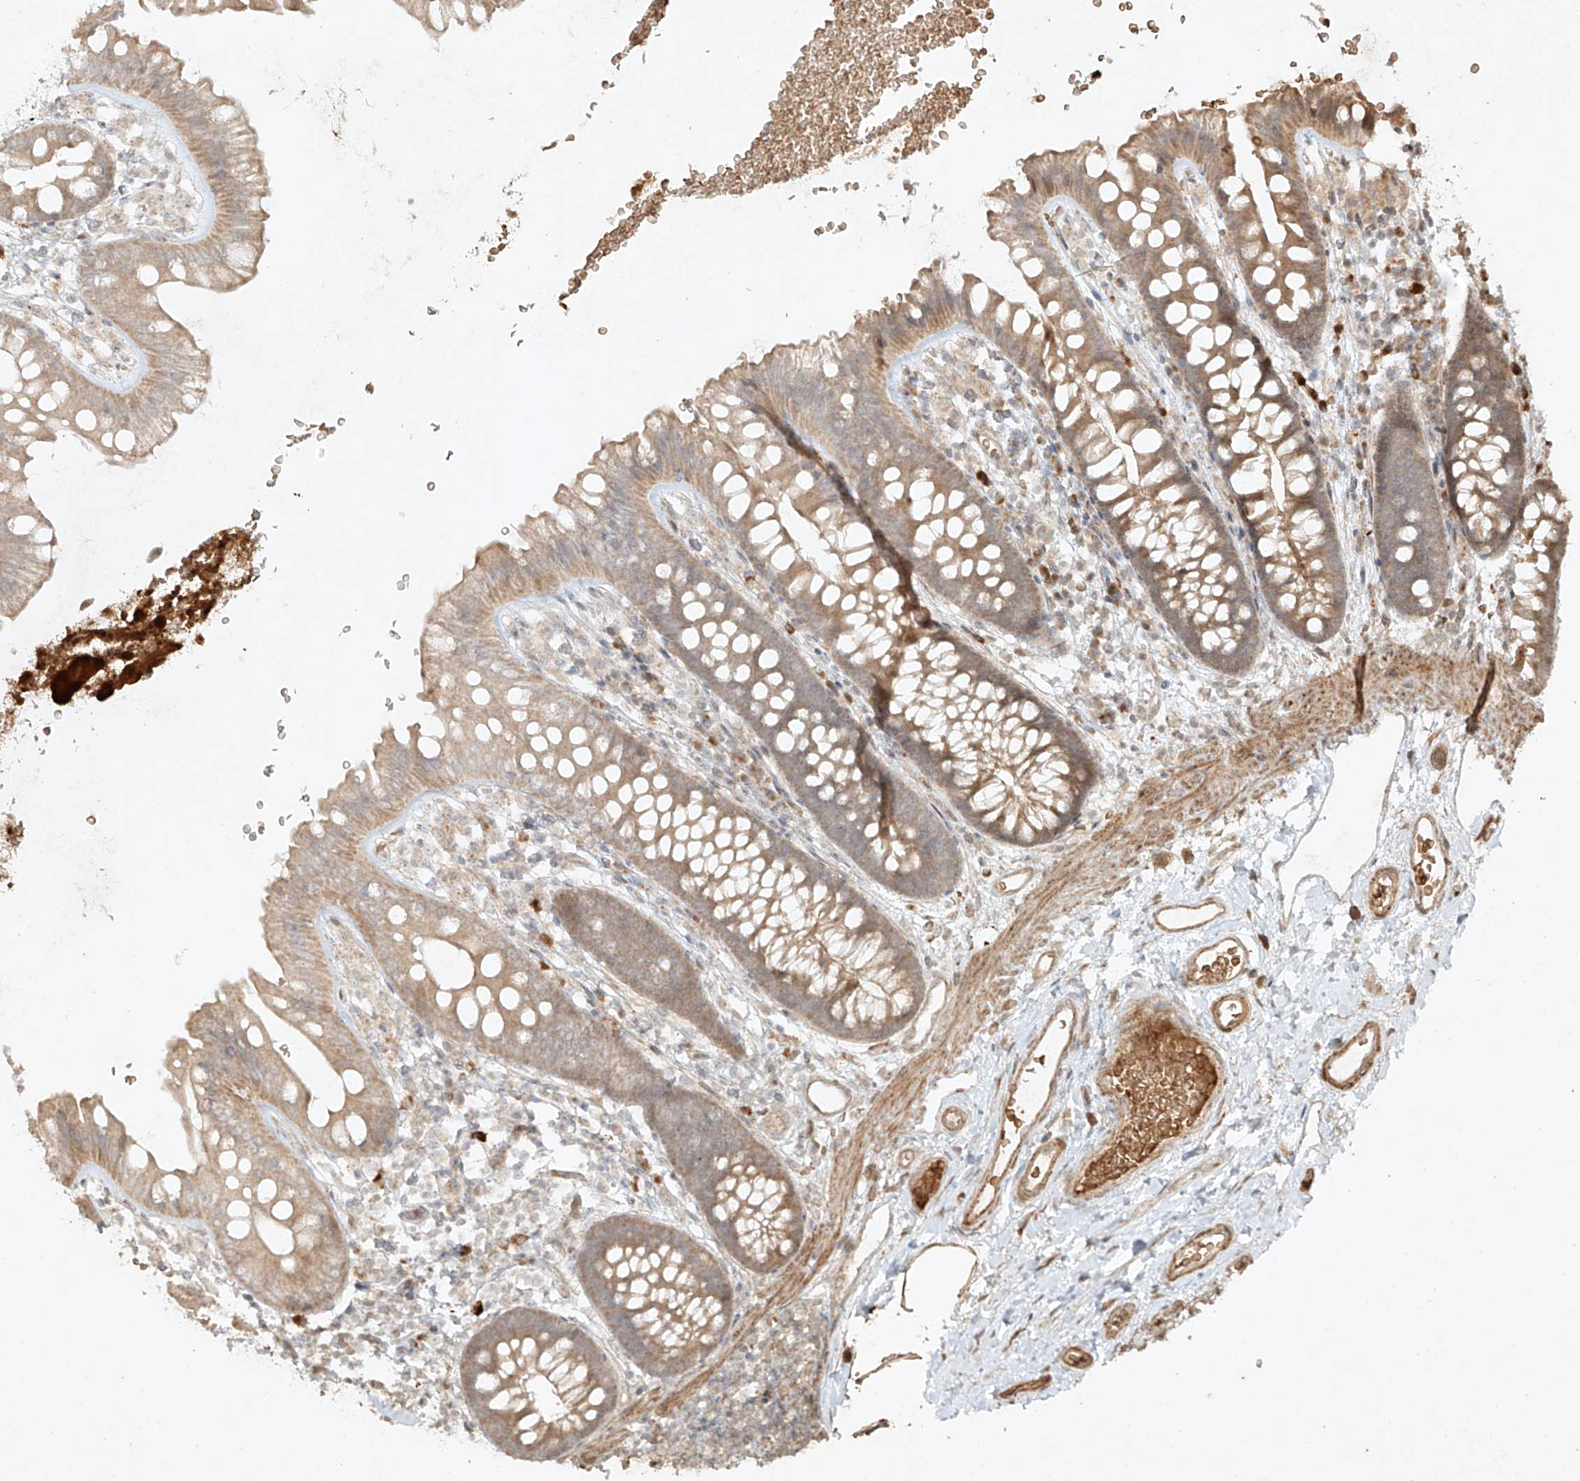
{"staining": {"intensity": "moderate", "quantity": ">75%", "location": "cytoplasmic/membranous"}, "tissue": "colon", "cell_type": "Endothelial cells", "image_type": "normal", "snomed": [{"axis": "morphology", "description": "Normal tissue, NOS"}, {"axis": "topography", "description": "Colon"}], "caption": "Approximately >75% of endothelial cells in benign colon exhibit moderate cytoplasmic/membranous protein staining as visualized by brown immunohistochemical staining.", "gene": "CYYR1", "patient": {"sex": "female", "age": 62}}